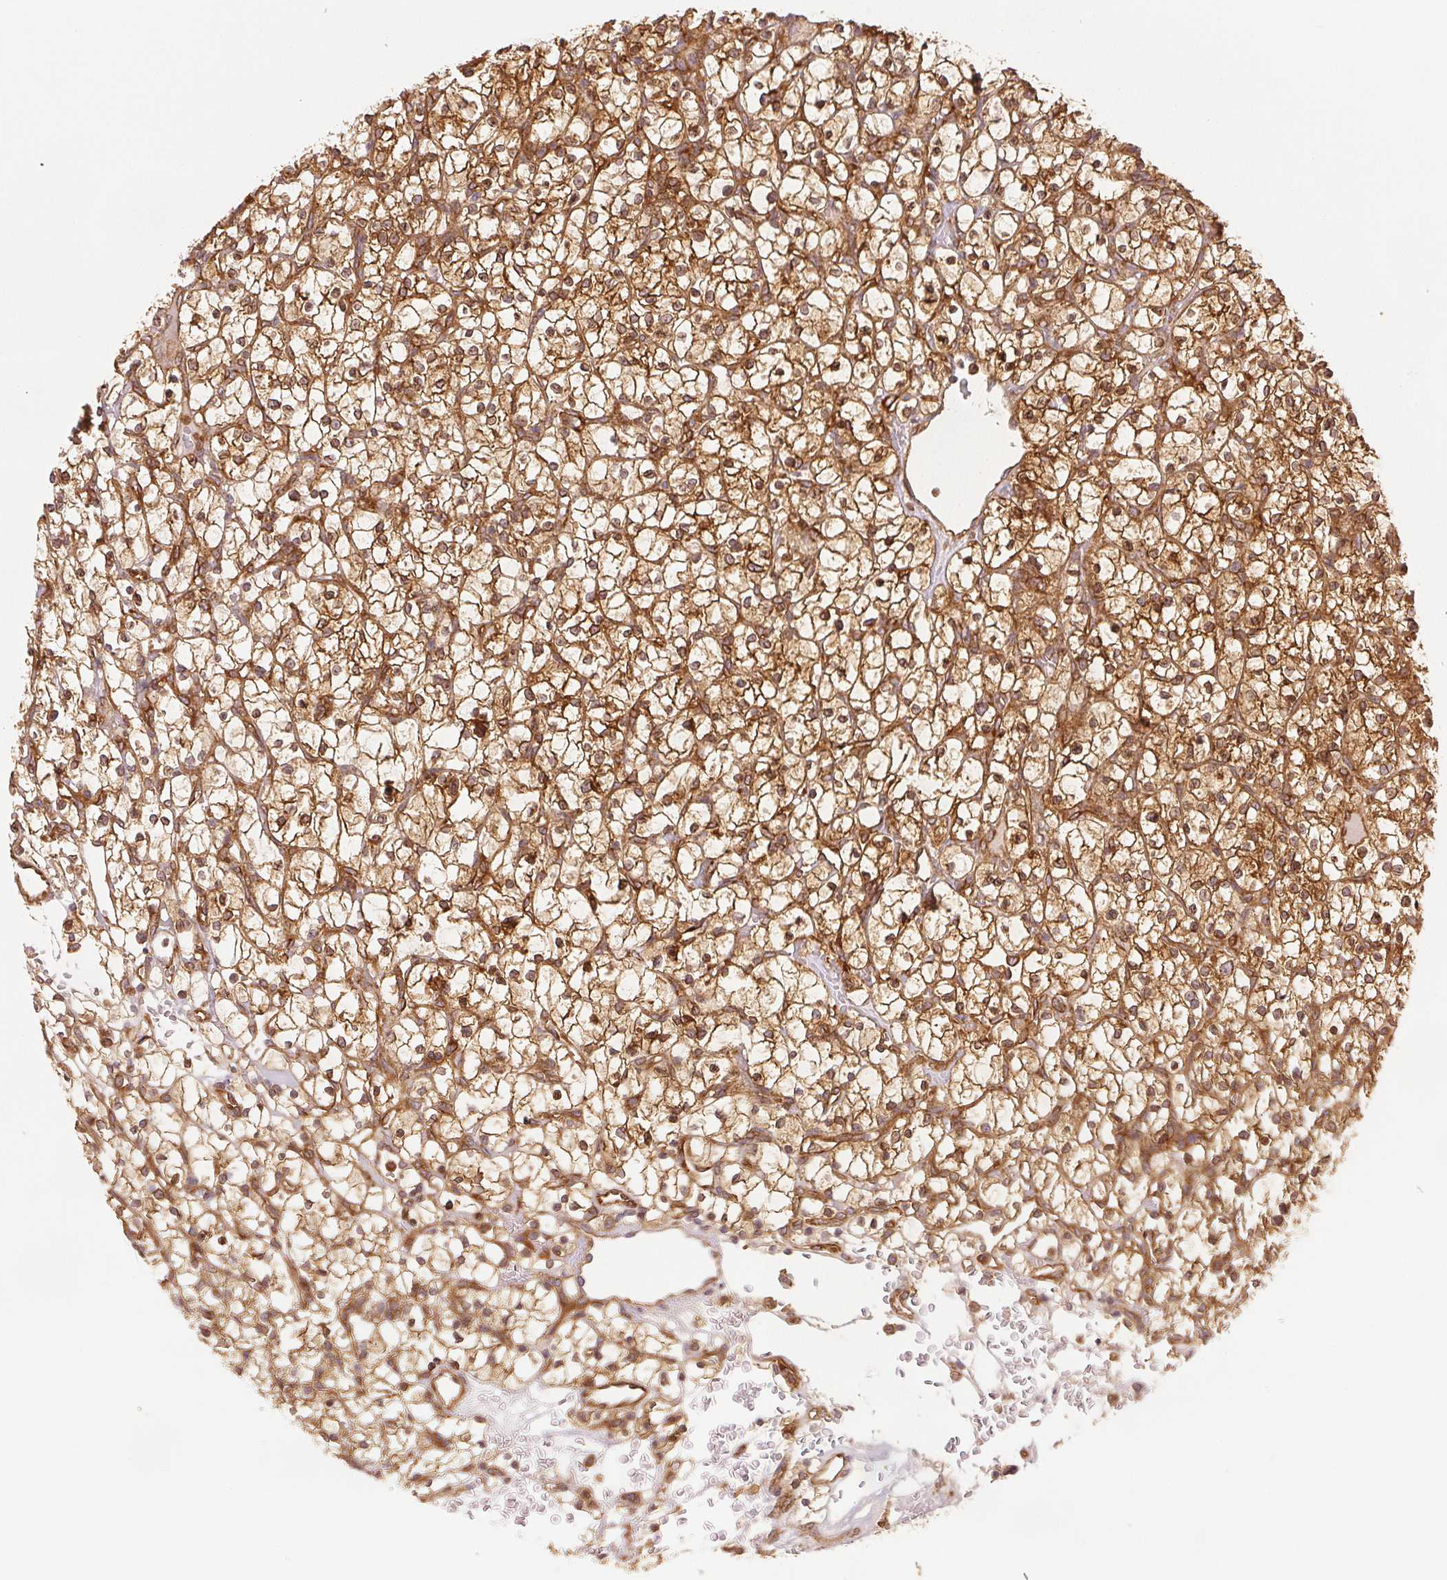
{"staining": {"intensity": "moderate", "quantity": ">75%", "location": "cytoplasmic/membranous"}, "tissue": "renal cancer", "cell_type": "Tumor cells", "image_type": "cancer", "snomed": [{"axis": "morphology", "description": "Adenocarcinoma, NOS"}, {"axis": "topography", "description": "Kidney"}], "caption": "An image of renal cancer (adenocarcinoma) stained for a protein exhibits moderate cytoplasmic/membranous brown staining in tumor cells.", "gene": "DIAPH2", "patient": {"sex": "female", "age": 64}}